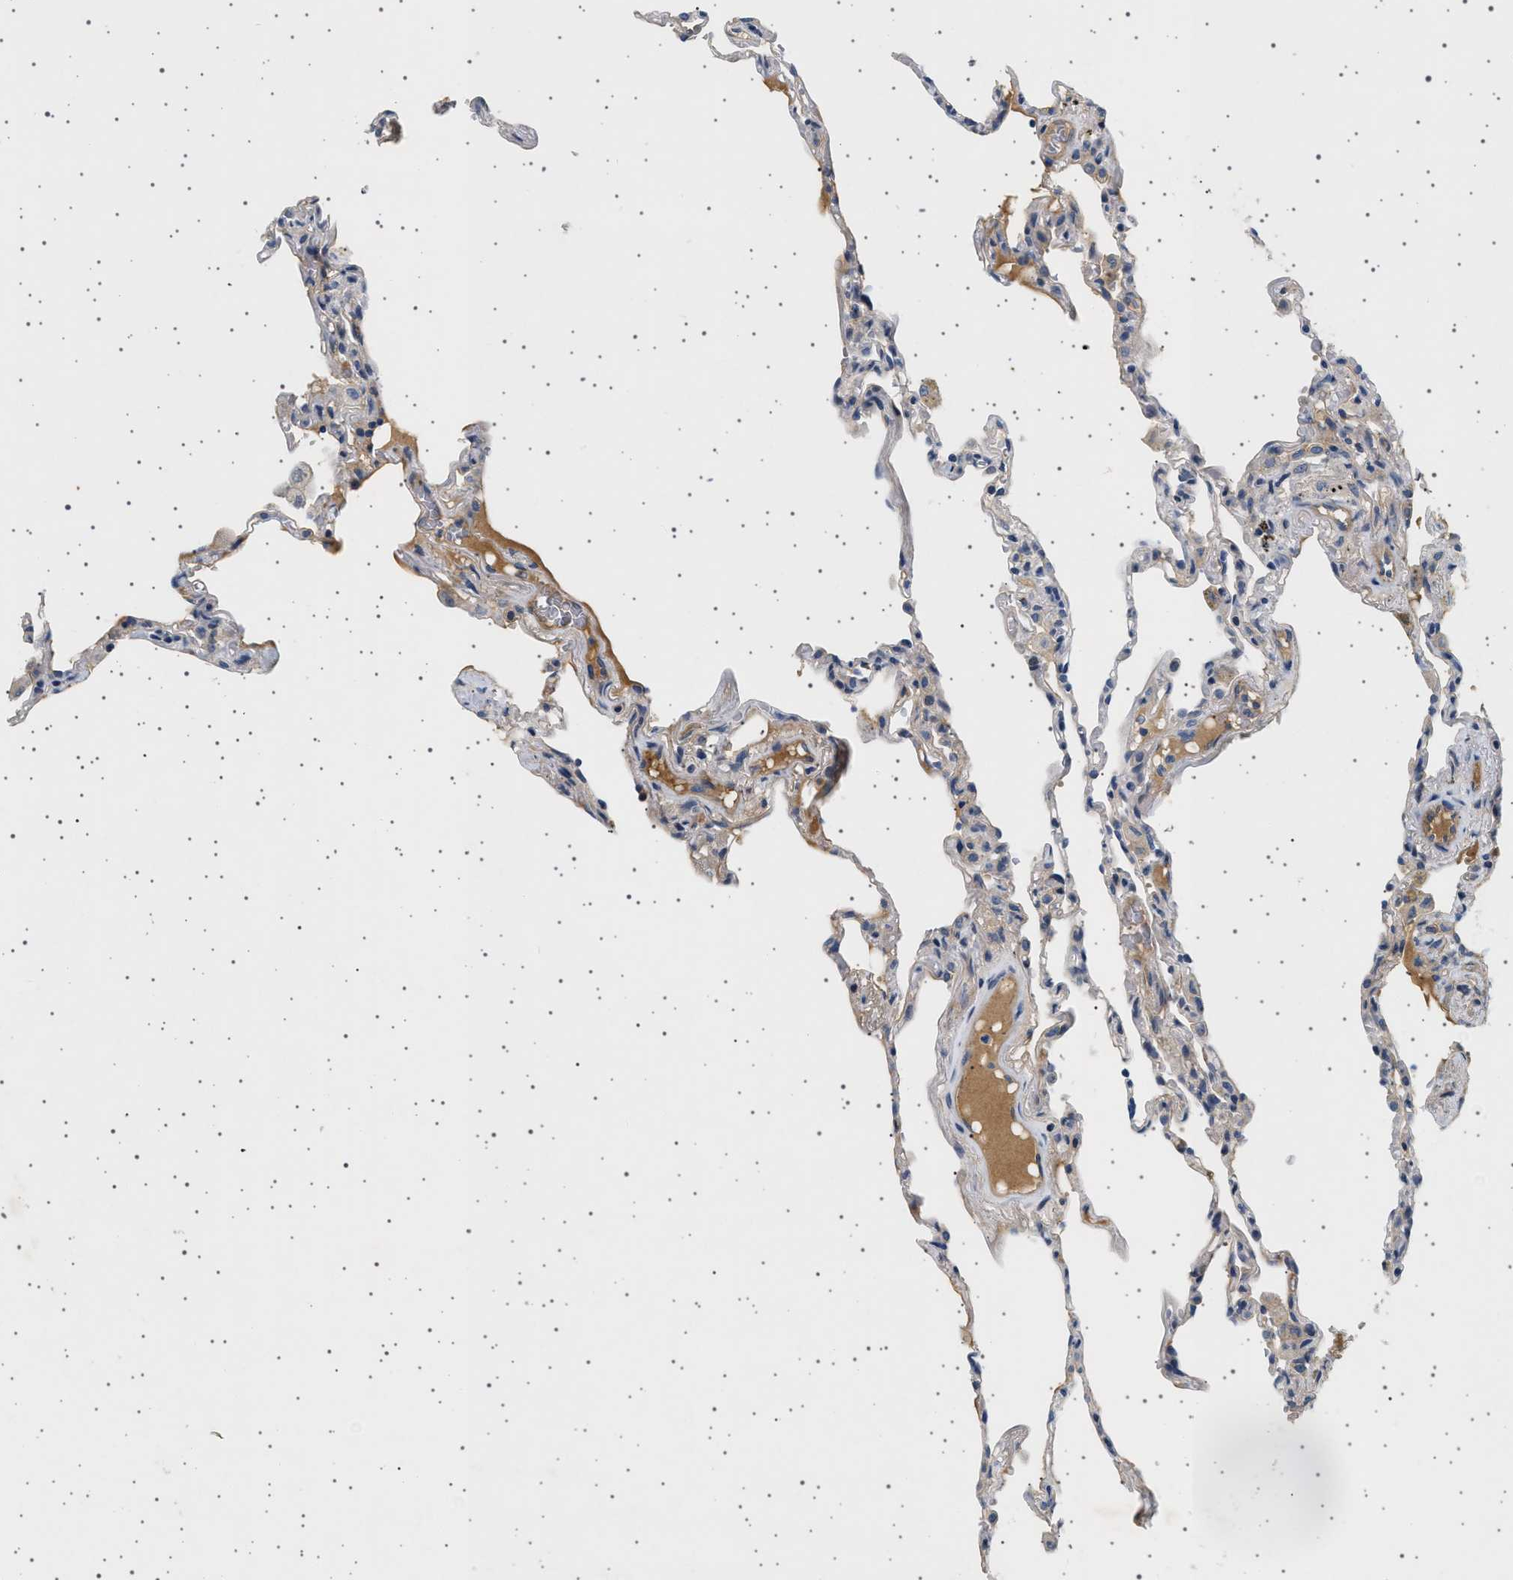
{"staining": {"intensity": "negative", "quantity": "none", "location": "none"}, "tissue": "lung", "cell_type": "Alveolar cells", "image_type": "normal", "snomed": [{"axis": "morphology", "description": "Normal tissue, NOS"}, {"axis": "topography", "description": "Lung"}], "caption": "Micrograph shows no protein expression in alveolar cells of normal lung. The staining was performed using DAB to visualize the protein expression in brown, while the nuclei were stained in blue with hematoxylin (Magnification: 20x).", "gene": "PLPP6", "patient": {"sex": "male", "age": 59}}